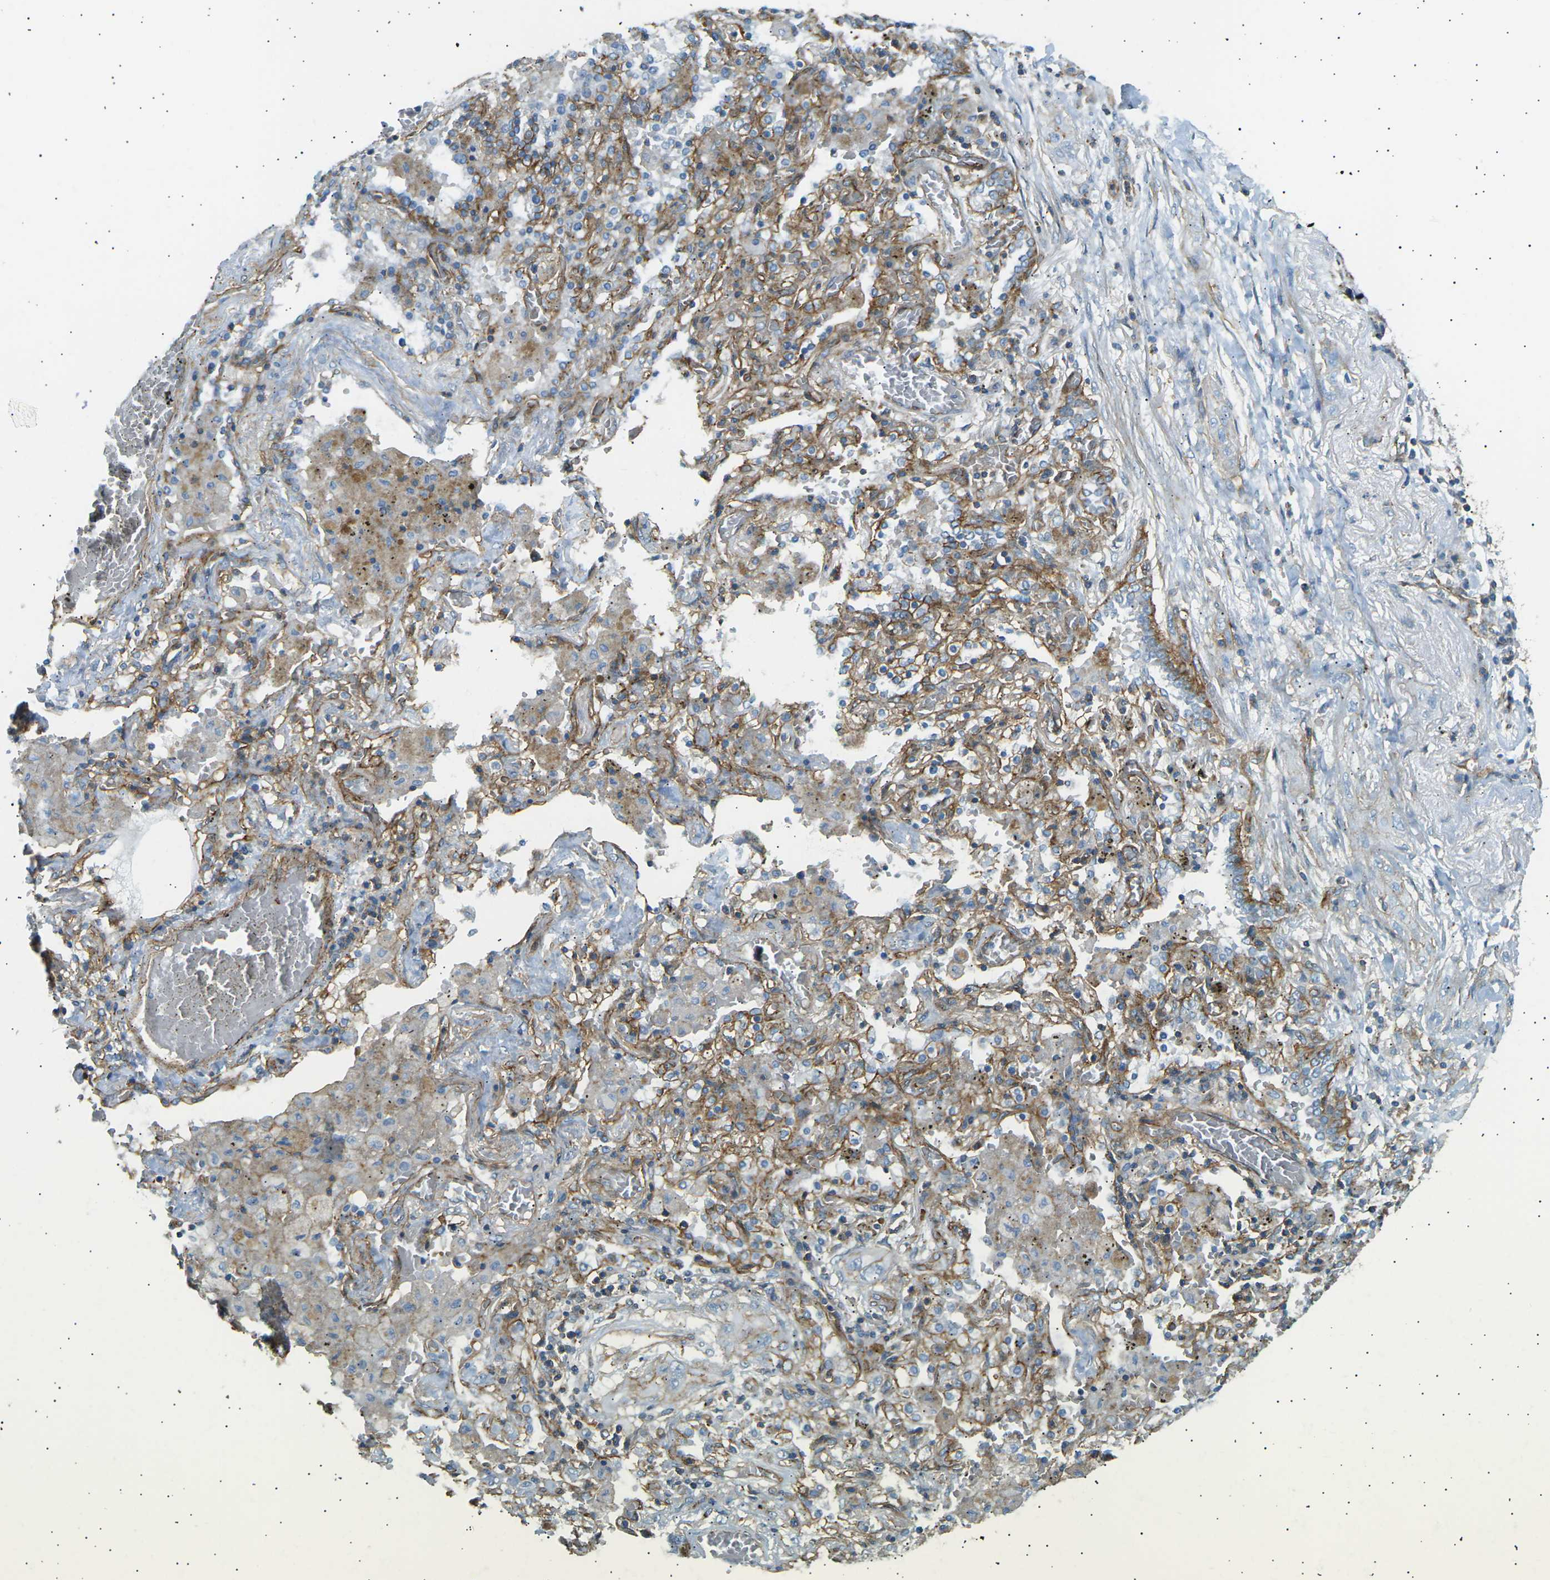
{"staining": {"intensity": "moderate", "quantity": ">75%", "location": "cytoplasmic/membranous"}, "tissue": "lung cancer", "cell_type": "Tumor cells", "image_type": "cancer", "snomed": [{"axis": "morphology", "description": "Squamous cell carcinoma, NOS"}, {"axis": "topography", "description": "Lung"}], "caption": "Immunohistochemical staining of human lung cancer (squamous cell carcinoma) displays moderate cytoplasmic/membranous protein positivity in about >75% of tumor cells. (DAB IHC with brightfield microscopy, high magnification).", "gene": "ATP2B4", "patient": {"sex": "female", "age": 47}}